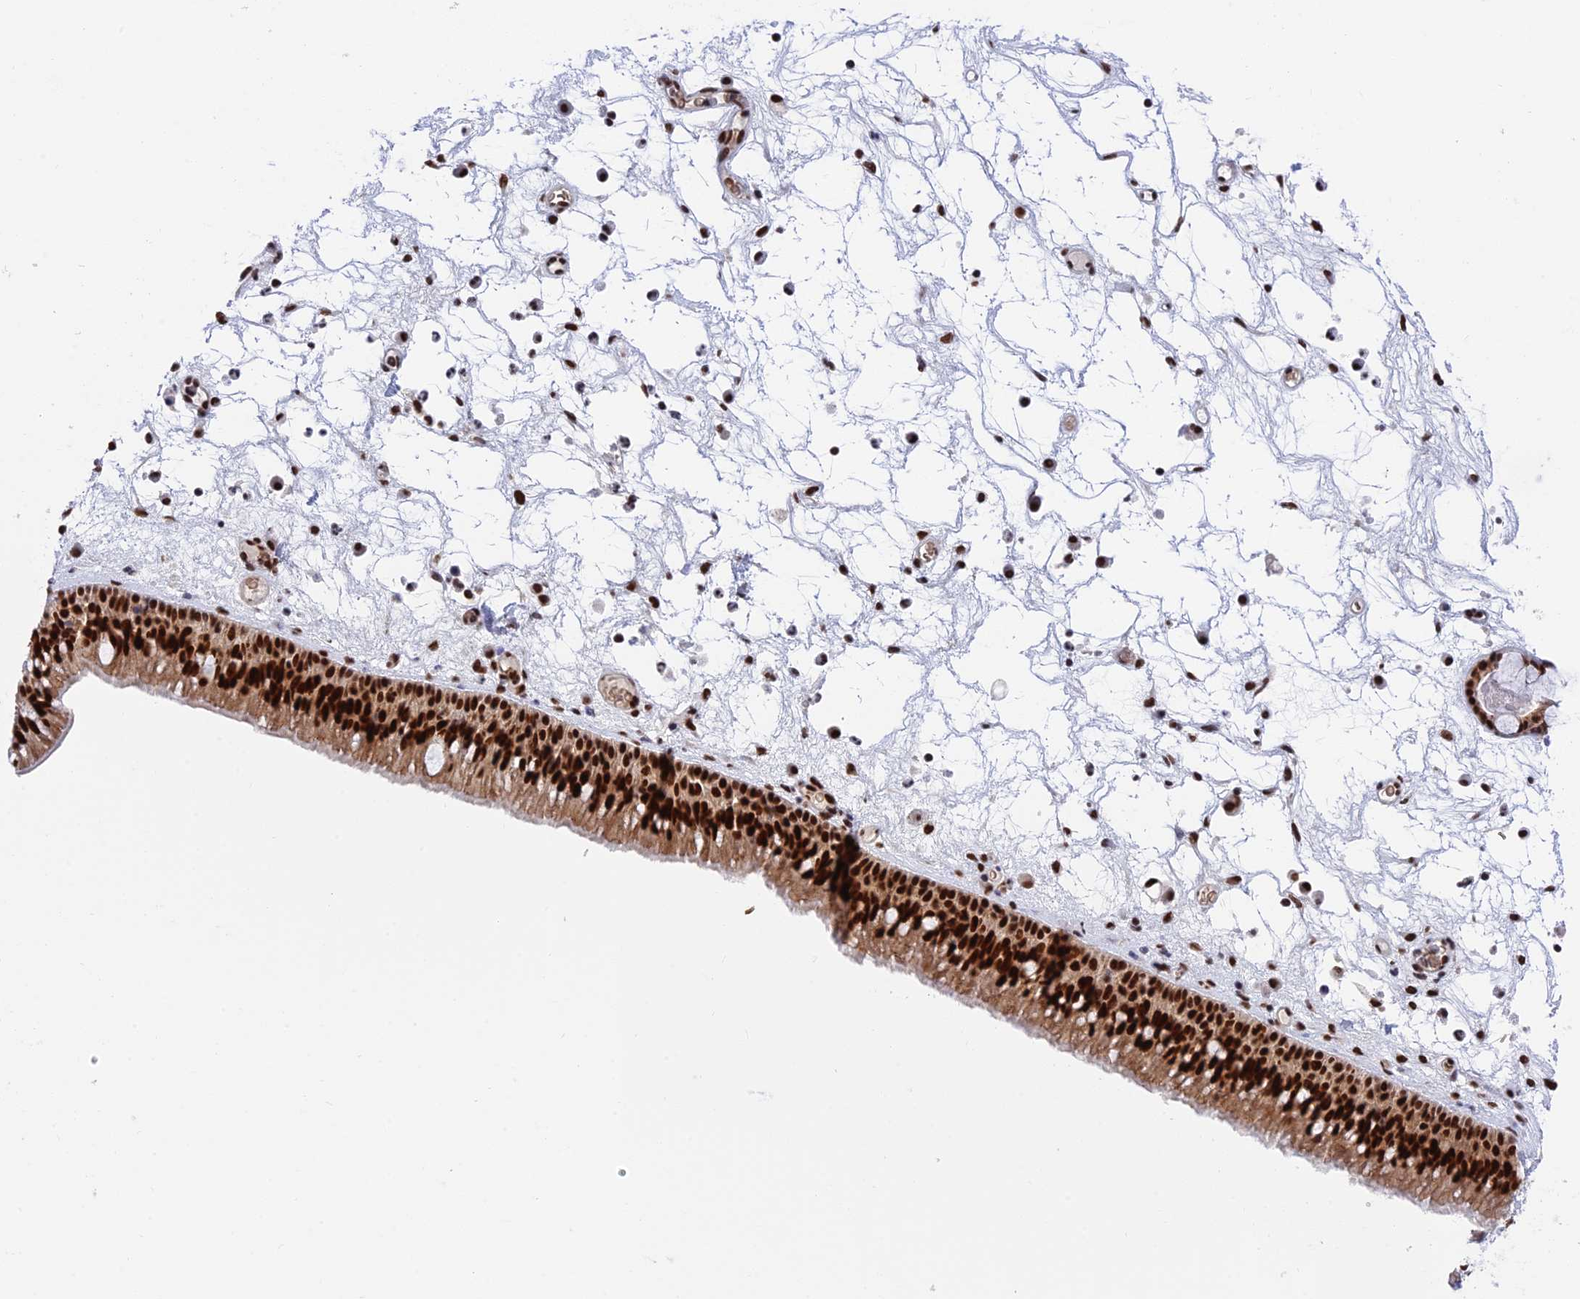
{"staining": {"intensity": "strong", "quantity": ">75%", "location": "cytoplasmic/membranous,nuclear"}, "tissue": "nasopharynx", "cell_type": "Respiratory epithelial cells", "image_type": "normal", "snomed": [{"axis": "morphology", "description": "Normal tissue, NOS"}, {"axis": "morphology", "description": "Inflammation, NOS"}, {"axis": "morphology", "description": "Malignant melanoma, Metastatic site"}, {"axis": "topography", "description": "Nasopharynx"}], "caption": "Immunohistochemical staining of benign nasopharynx shows high levels of strong cytoplasmic/membranous,nuclear expression in approximately >75% of respiratory epithelial cells.", "gene": "EEF1AKMT3", "patient": {"sex": "male", "age": 70}}